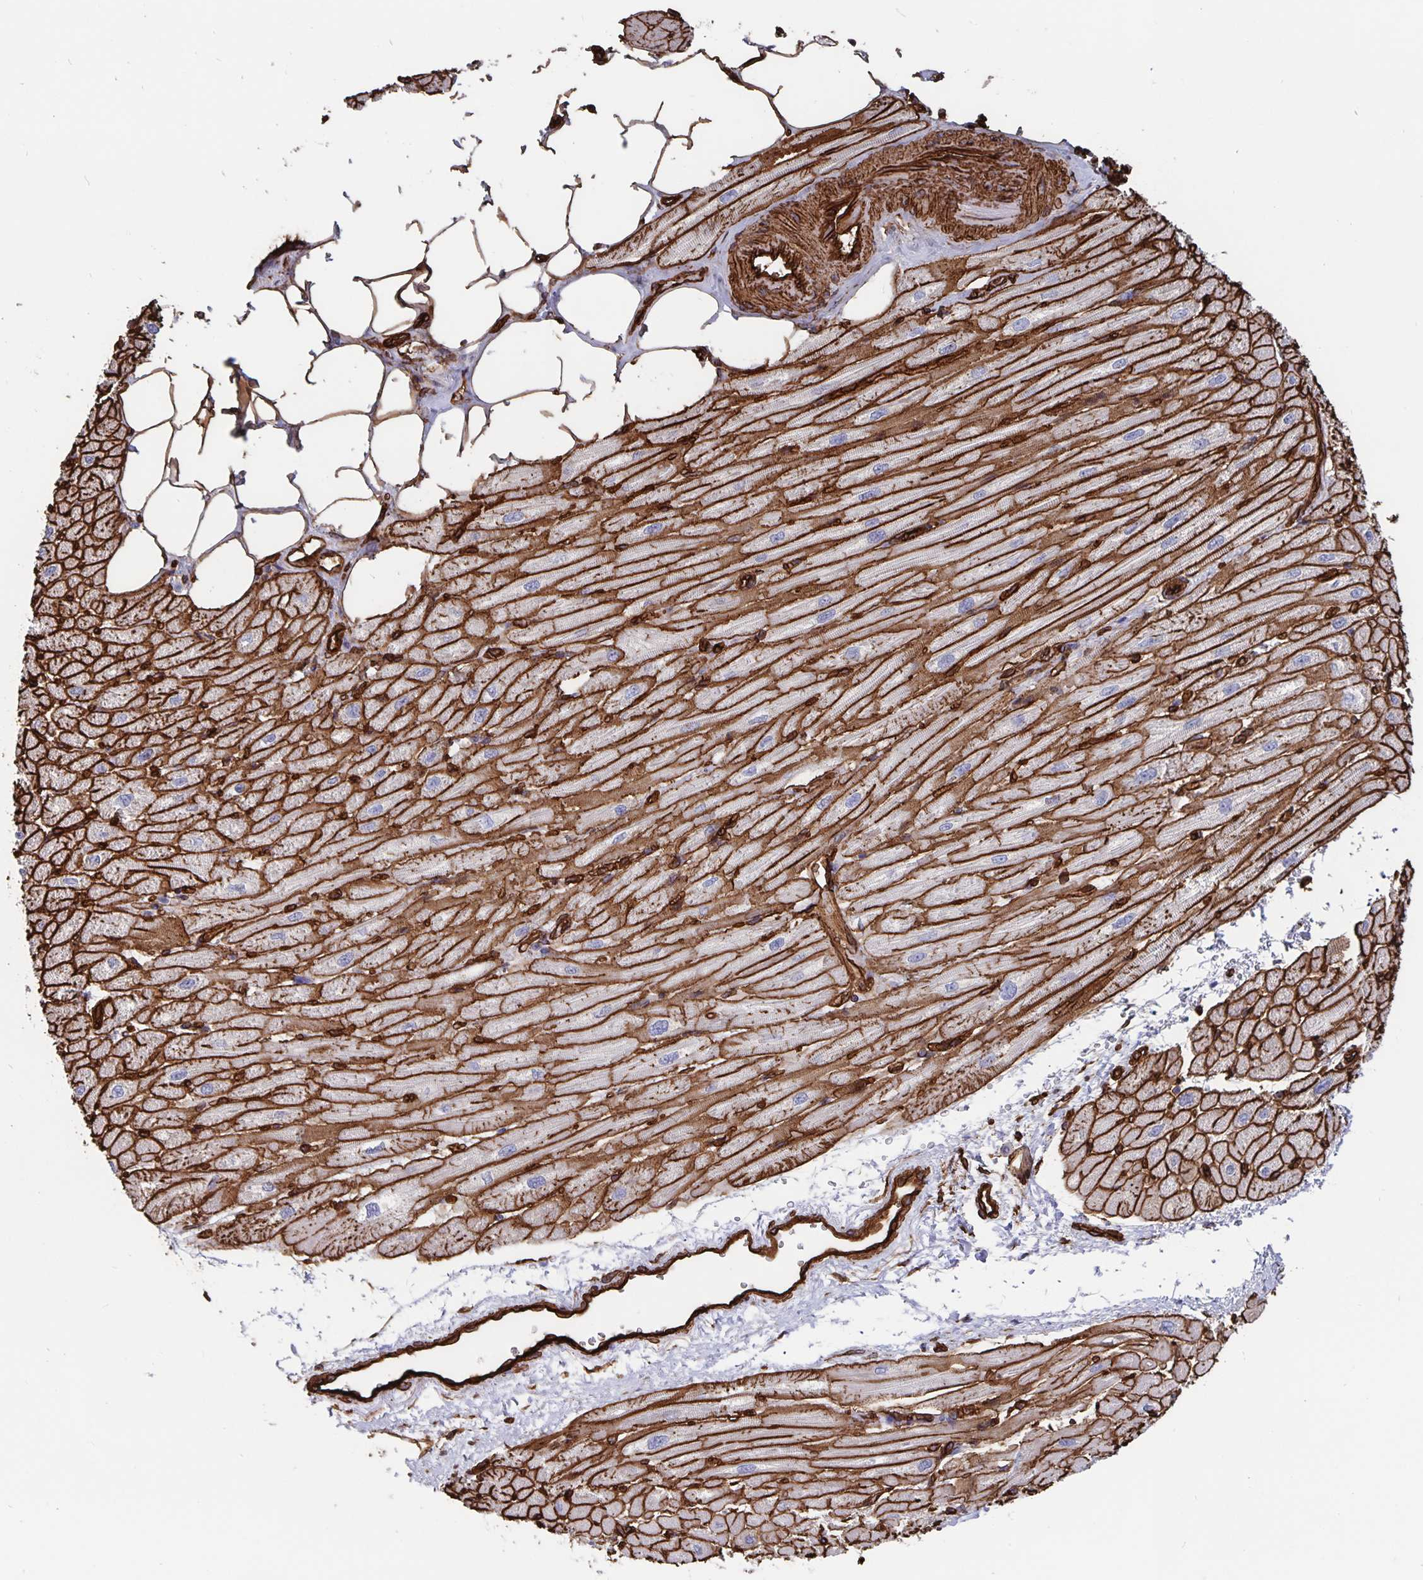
{"staining": {"intensity": "strong", "quantity": ">75%", "location": "cytoplasmic/membranous"}, "tissue": "heart muscle", "cell_type": "Cardiomyocytes", "image_type": "normal", "snomed": [{"axis": "morphology", "description": "Normal tissue, NOS"}, {"axis": "topography", "description": "Heart"}], "caption": "Immunohistochemical staining of benign heart muscle demonstrates strong cytoplasmic/membranous protein staining in approximately >75% of cardiomyocytes.", "gene": "DCHS2", "patient": {"sex": "male", "age": 62}}